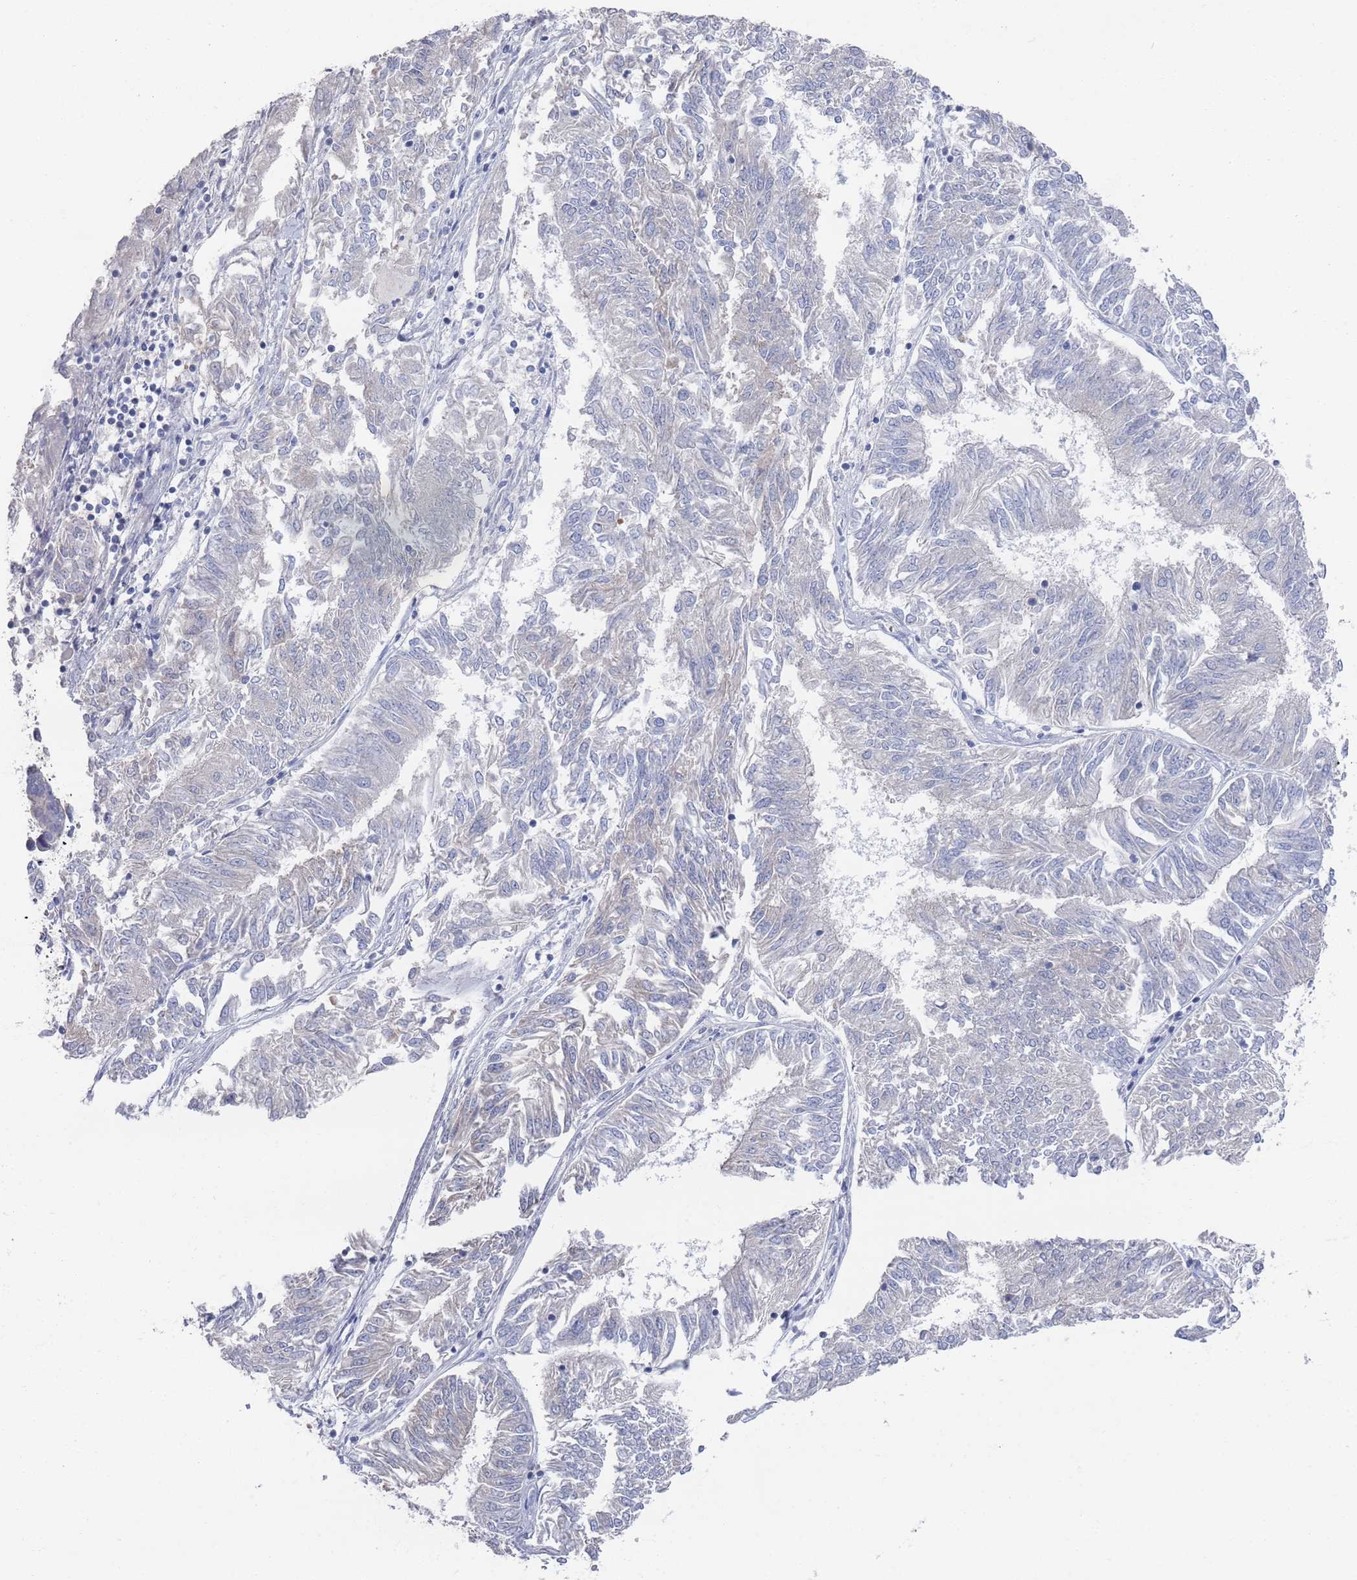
{"staining": {"intensity": "negative", "quantity": "none", "location": "none"}, "tissue": "endometrial cancer", "cell_type": "Tumor cells", "image_type": "cancer", "snomed": [{"axis": "morphology", "description": "Adenocarcinoma, NOS"}, {"axis": "topography", "description": "Endometrium"}], "caption": "Immunohistochemical staining of human endometrial adenocarcinoma exhibits no significant positivity in tumor cells. (DAB IHC visualized using brightfield microscopy, high magnification).", "gene": "TMCO3", "patient": {"sex": "female", "age": 58}}